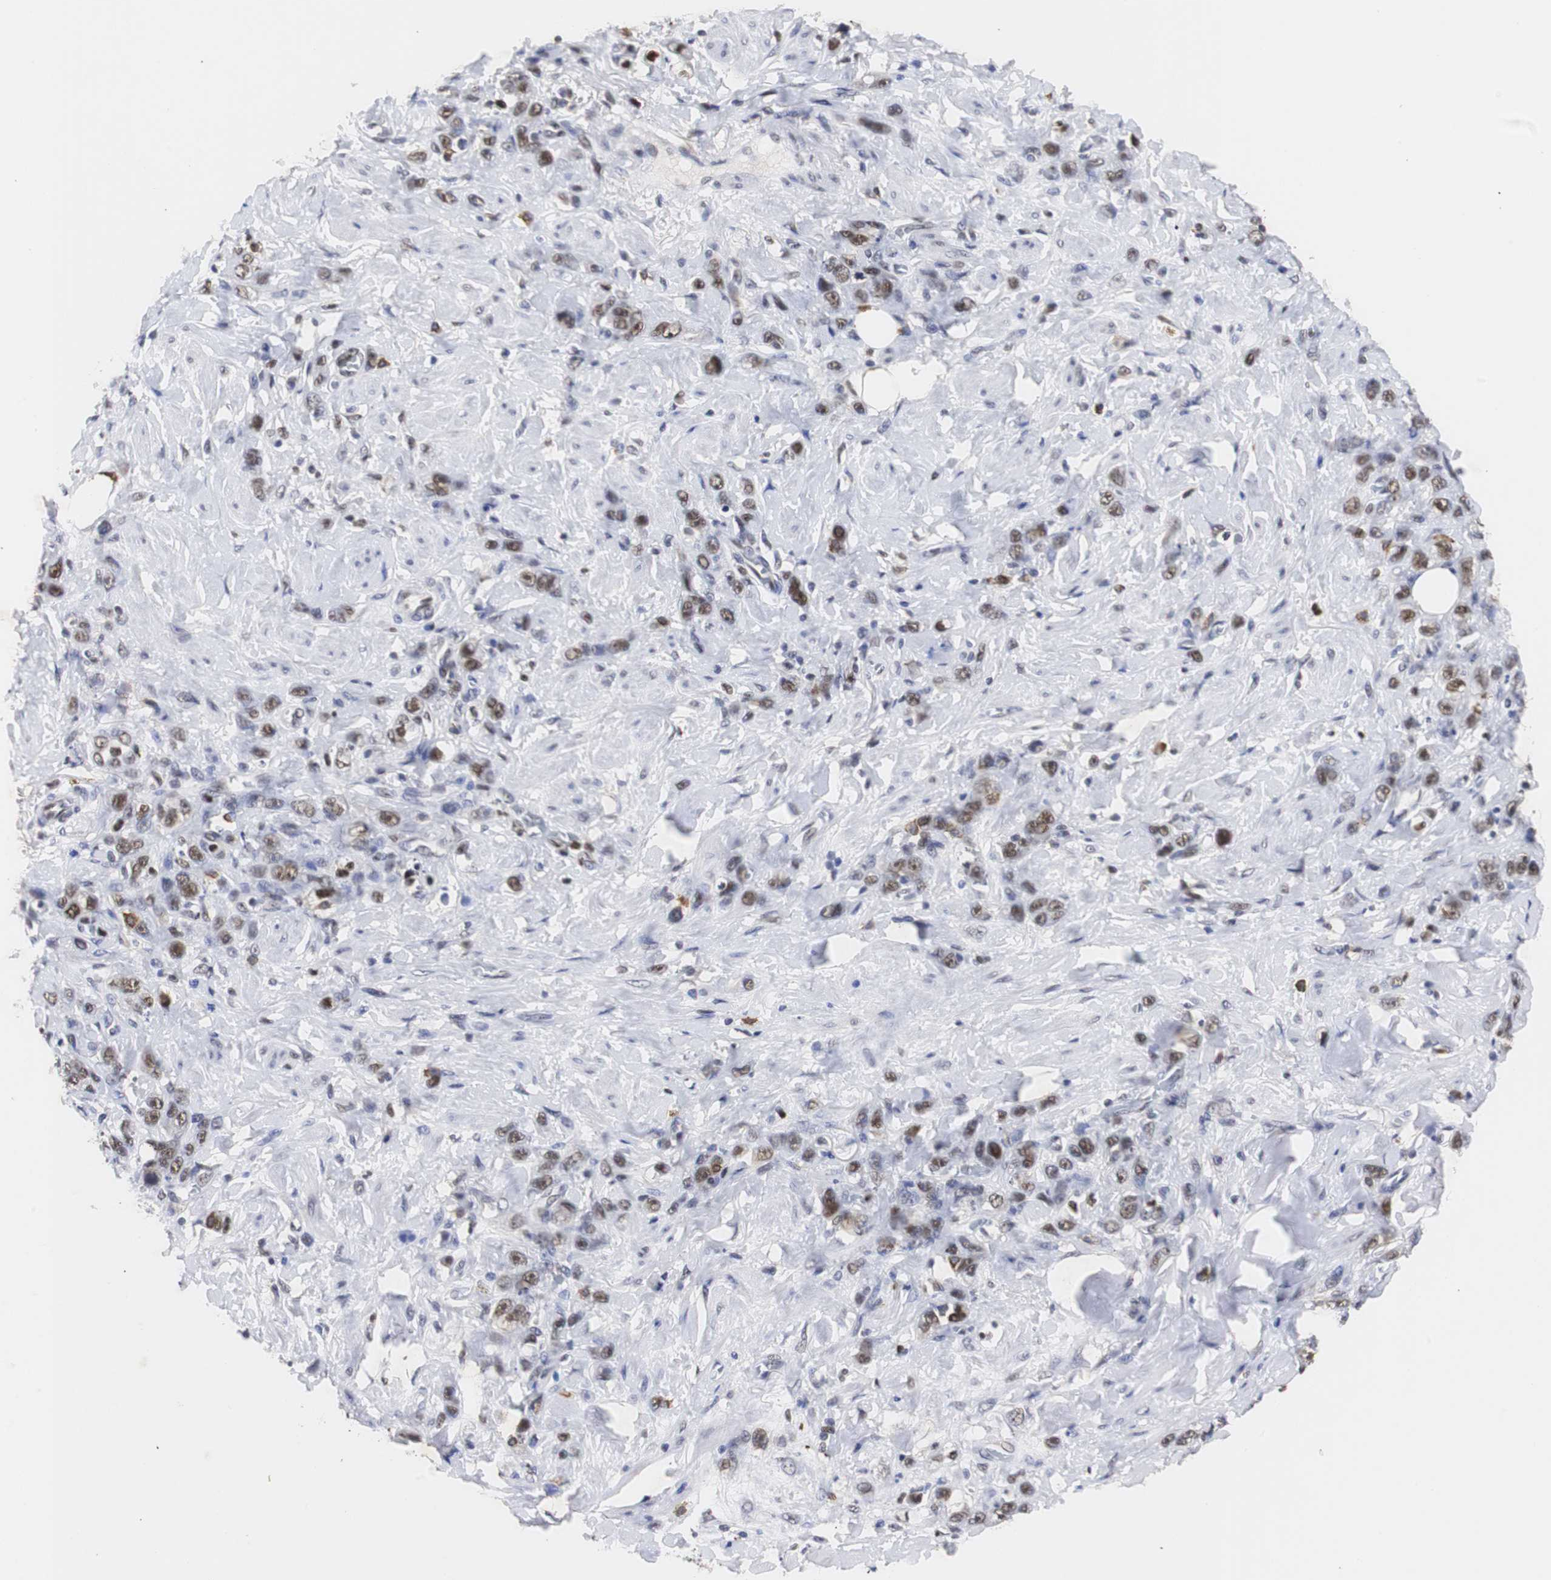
{"staining": {"intensity": "moderate", "quantity": "25%-75%", "location": "nuclear"}, "tissue": "stomach cancer", "cell_type": "Tumor cells", "image_type": "cancer", "snomed": [{"axis": "morphology", "description": "Adenocarcinoma, NOS"}, {"axis": "topography", "description": "Stomach"}], "caption": "This is a micrograph of IHC staining of stomach cancer, which shows moderate positivity in the nuclear of tumor cells.", "gene": "ZFC3H1", "patient": {"sex": "male", "age": 82}}